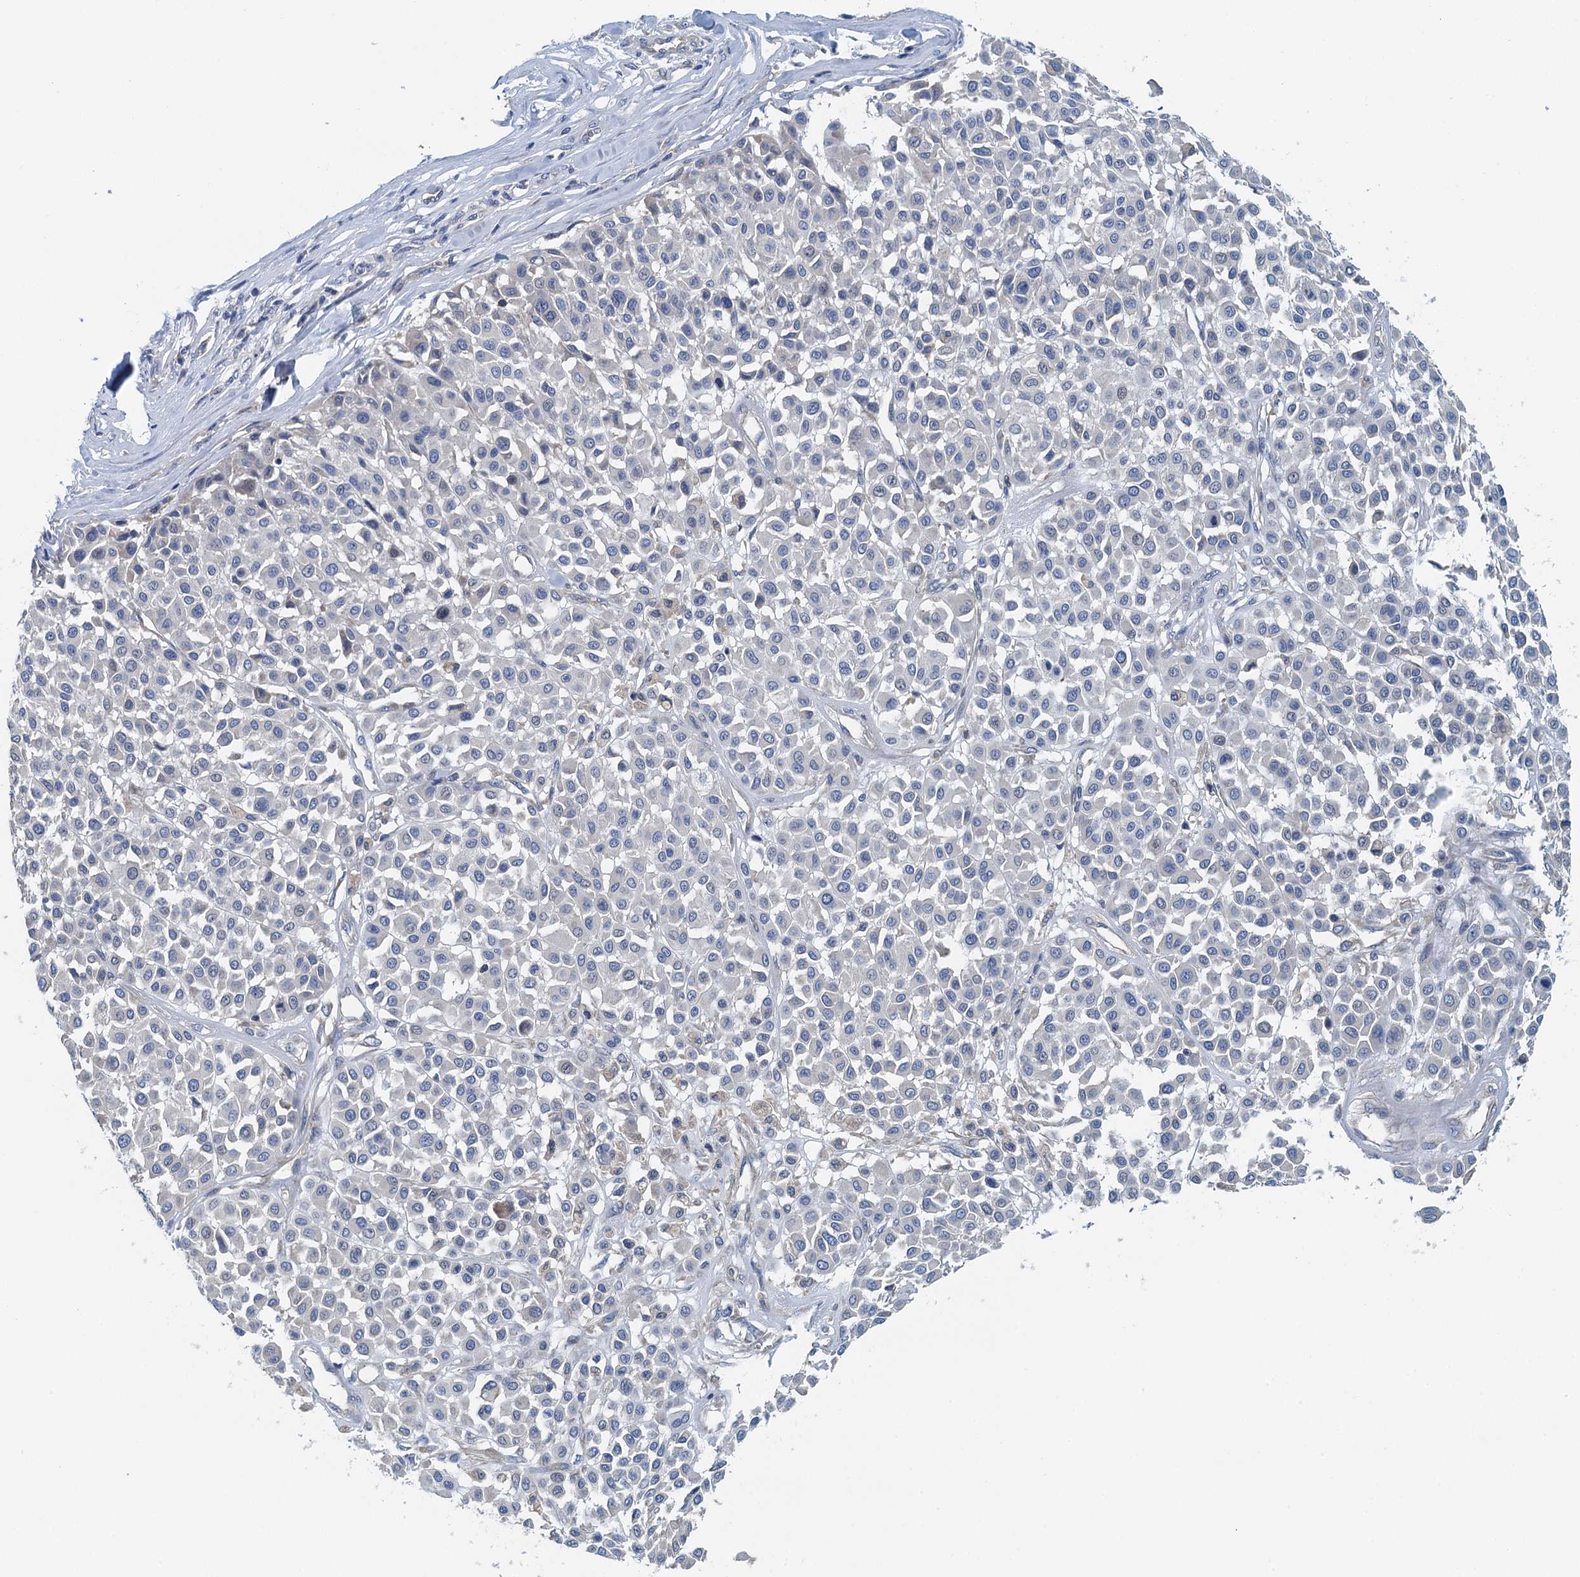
{"staining": {"intensity": "negative", "quantity": "none", "location": "none"}, "tissue": "melanoma", "cell_type": "Tumor cells", "image_type": "cancer", "snomed": [{"axis": "morphology", "description": "Malignant melanoma, Metastatic site"}, {"axis": "topography", "description": "Soft tissue"}], "caption": "IHC histopathology image of neoplastic tissue: melanoma stained with DAB exhibits no significant protein staining in tumor cells.", "gene": "PPP1R14D", "patient": {"sex": "male", "age": 41}}